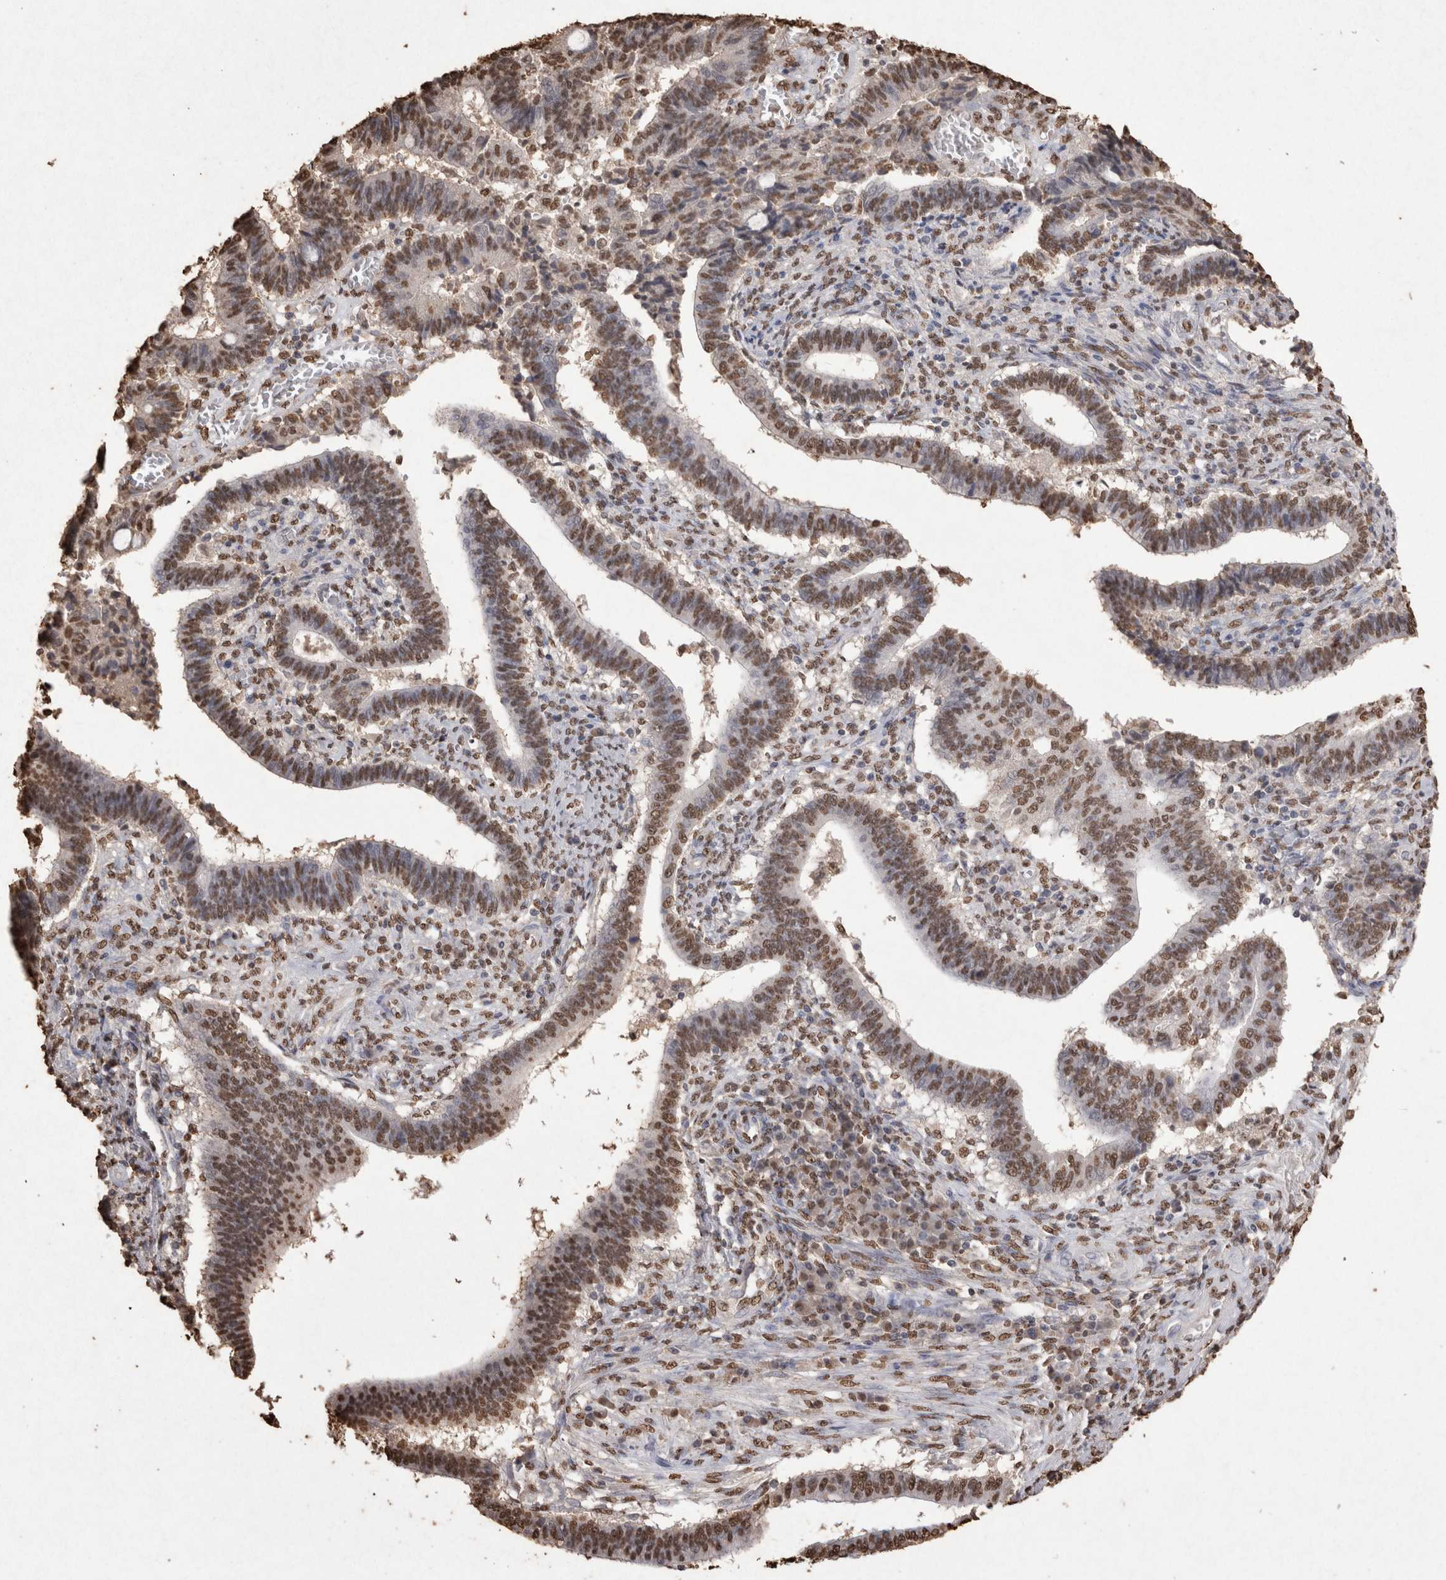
{"staining": {"intensity": "moderate", "quantity": ">75%", "location": "nuclear"}, "tissue": "cervical cancer", "cell_type": "Tumor cells", "image_type": "cancer", "snomed": [{"axis": "morphology", "description": "Adenocarcinoma, NOS"}, {"axis": "topography", "description": "Cervix"}], "caption": "Immunohistochemical staining of cervical adenocarcinoma shows moderate nuclear protein positivity in approximately >75% of tumor cells.", "gene": "POU5F1", "patient": {"sex": "female", "age": 44}}